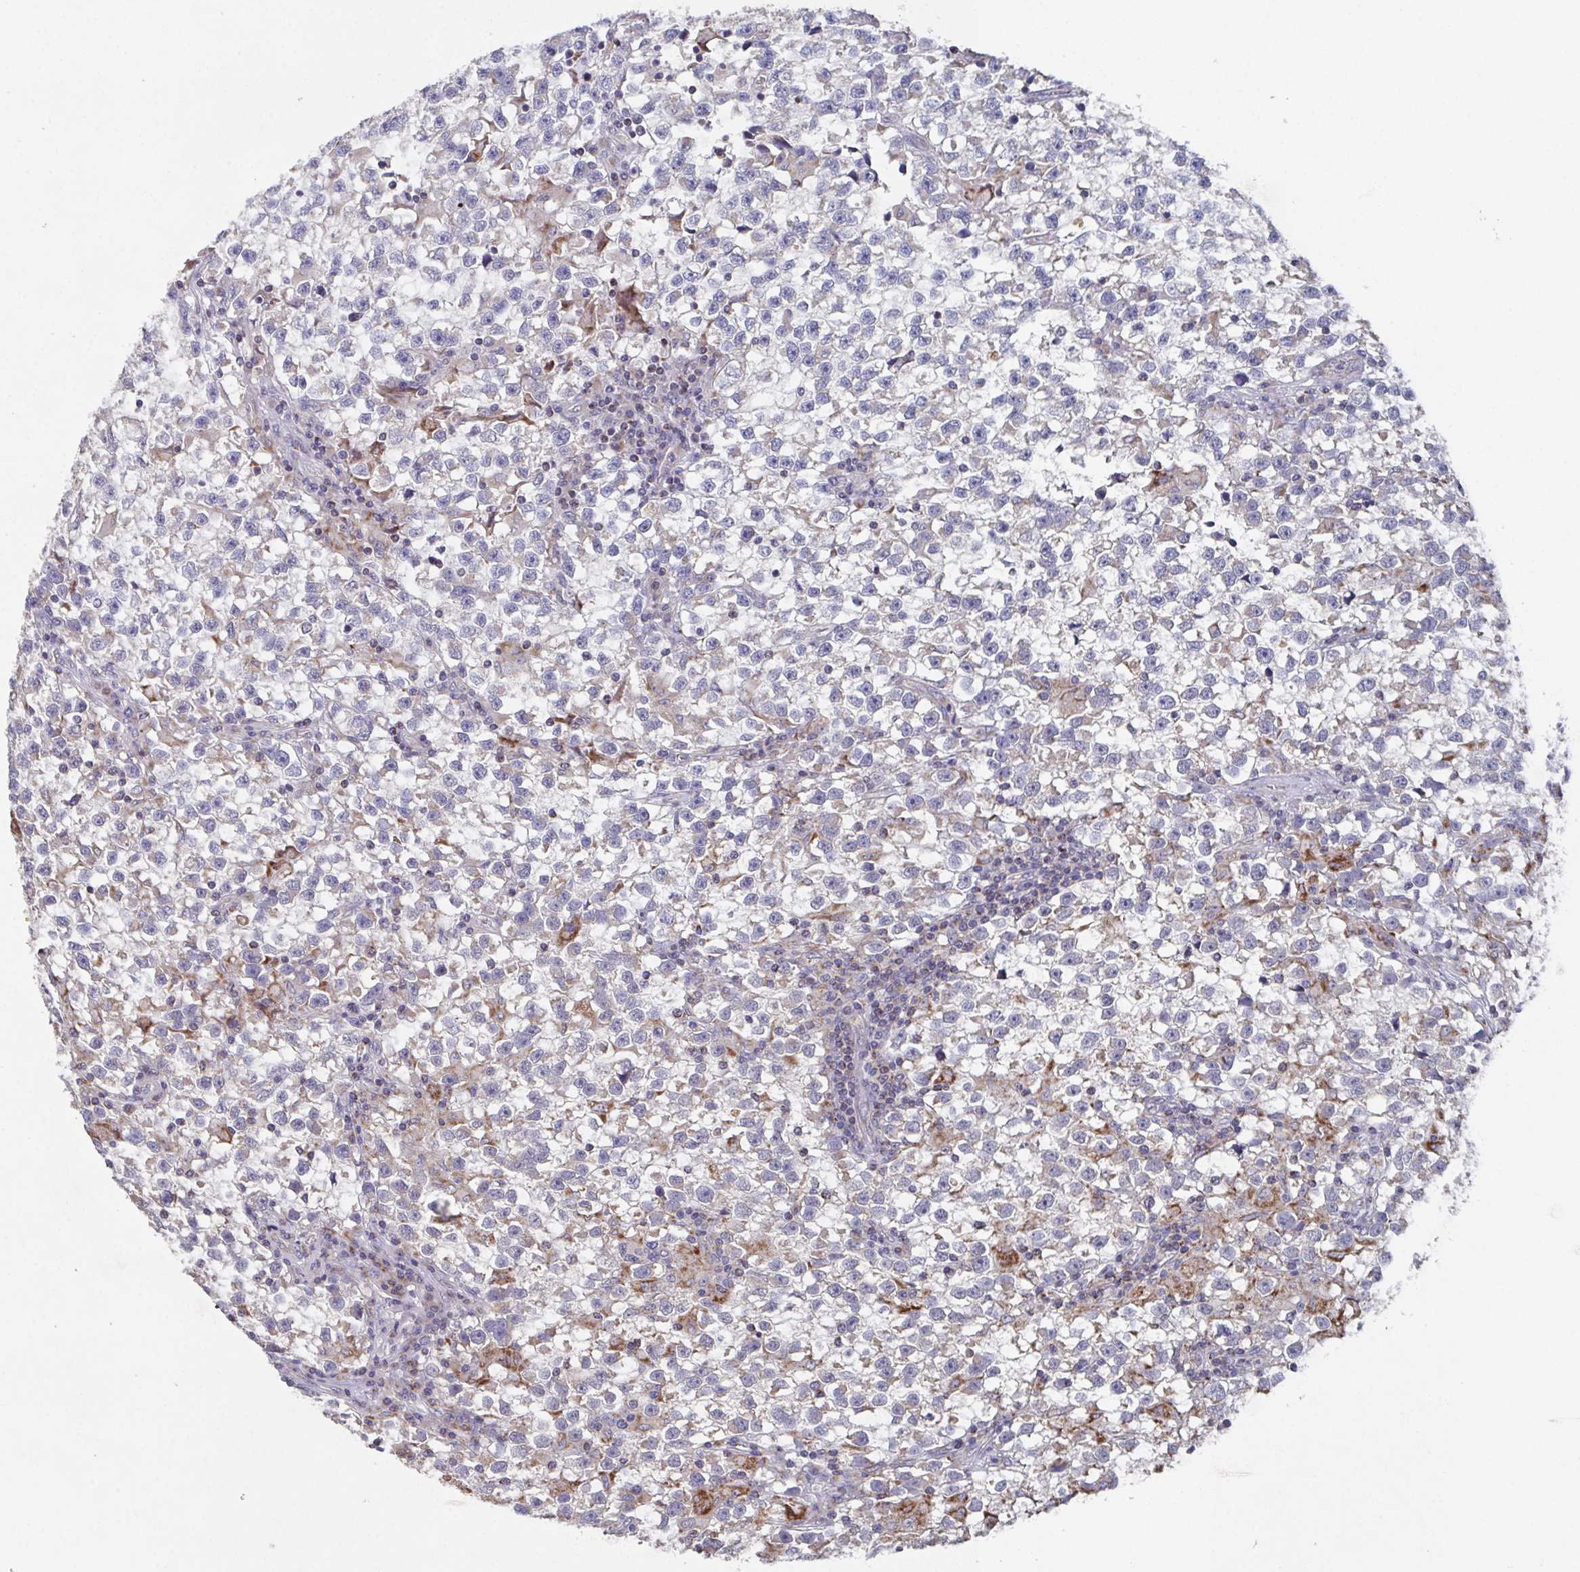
{"staining": {"intensity": "negative", "quantity": "none", "location": "none"}, "tissue": "testis cancer", "cell_type": "Tumor cells", "image_type": "cancer", "snomed": [{"axis": "morphology", "description": "Seminoma, NOS"}, {"axis": "topography", "description": "Testis"}], "caption": "A high-resolution image shows immunohistochemistry (IHC) staining of testis cancer (seminoma), which reveals no significant staining in tumor cells.", "gene": "MT-ND3", "patient": {"sex": "male", "age": 31}}